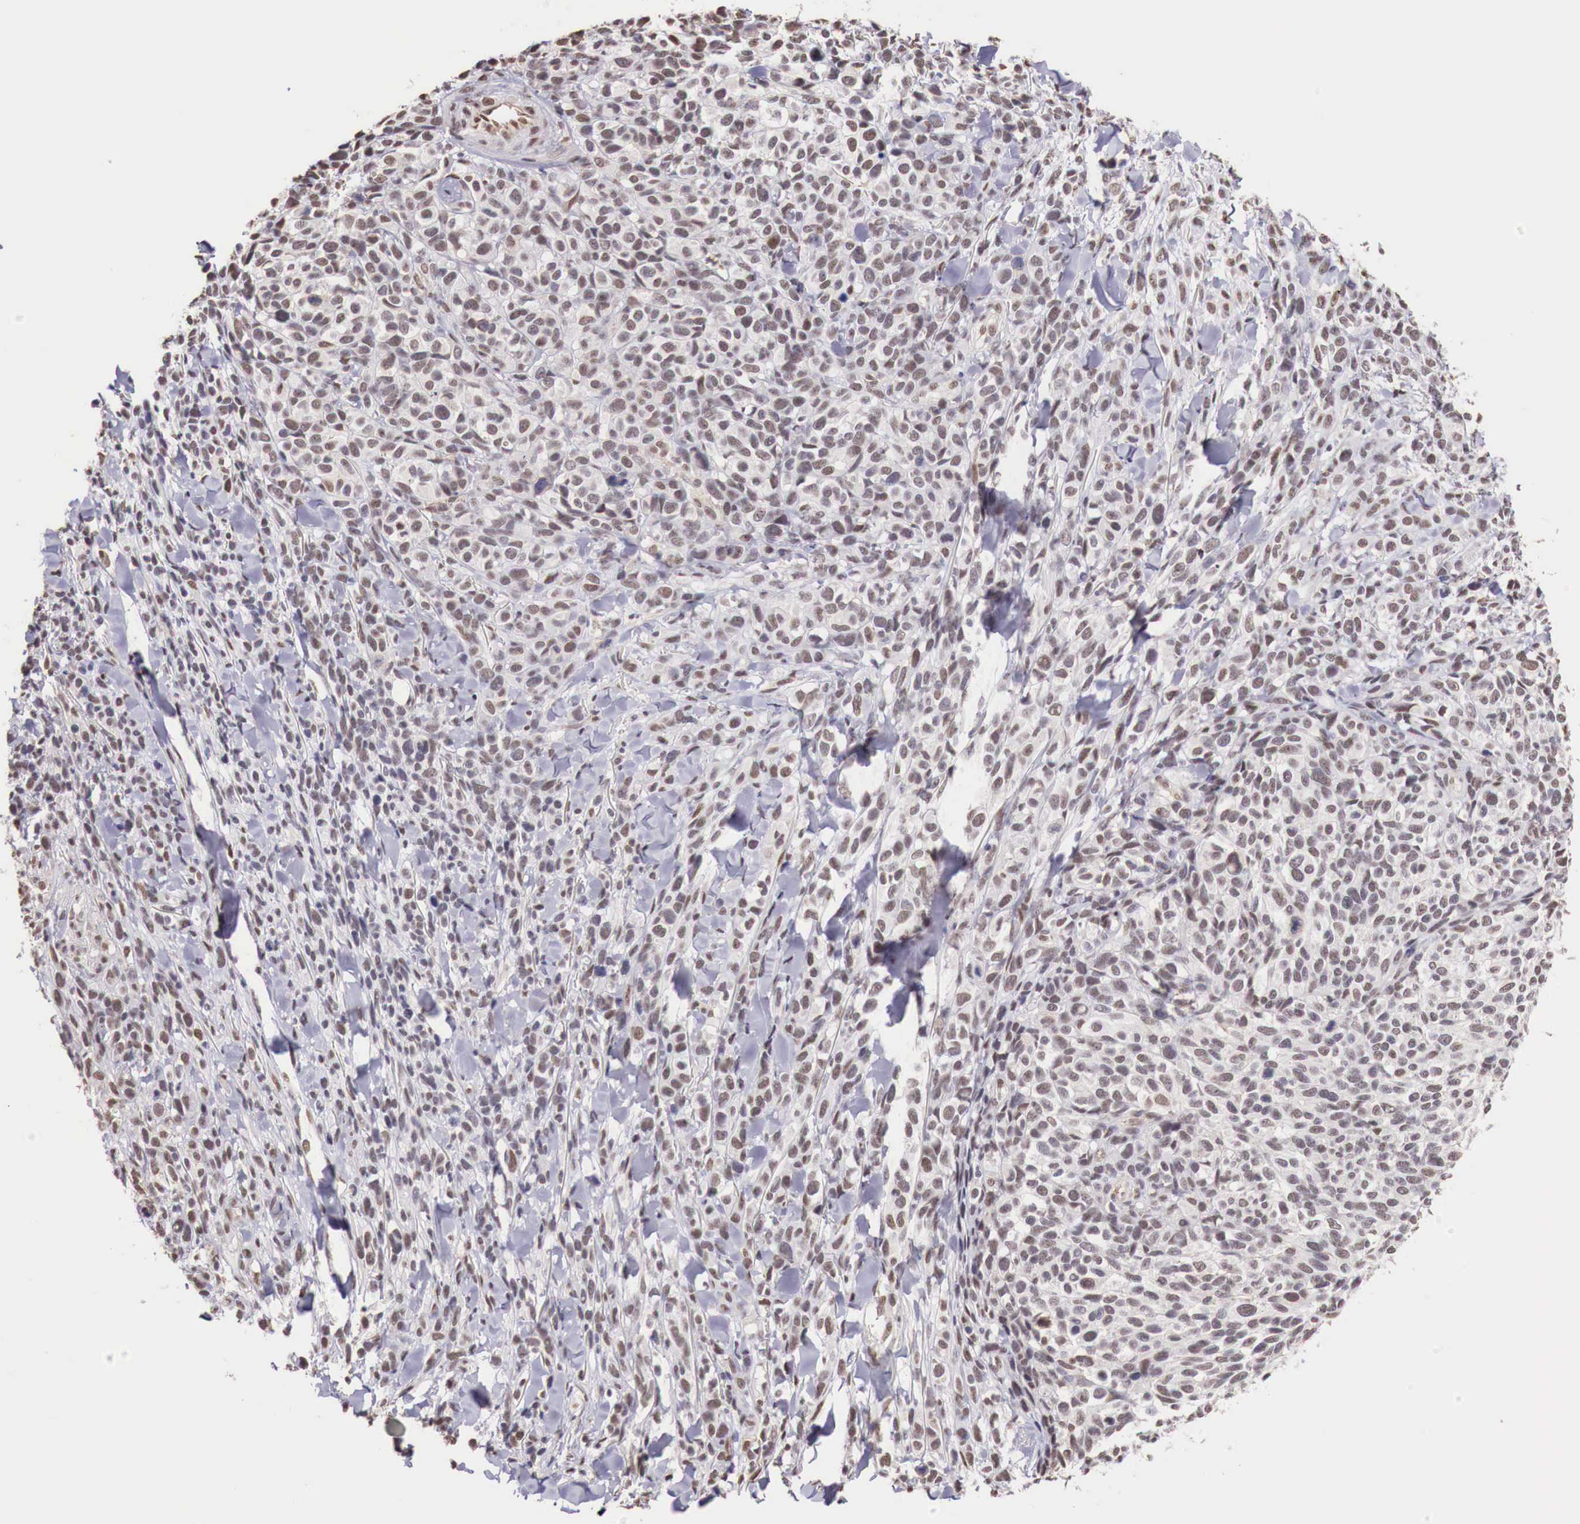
{"staining": {"intensity": "moderate", "quantity": ">75%", "location": "cytoplasmic/membranous,nuclear"}, "tissue": "melanoma", "cell_type": "Tumor cells", "image_type": "cancer", "snomed": [{"axis": "morphology", "description": "Malignant melanoma, NOS"}, {"axis": "topography", "description": "Skin"}], "caption": "Protein analysis of malignant melanoma tissue demonstrates moderate cytoplasmic/membranous and nuclear positivity in about >75% of tumor cells. The staining was performed using DAB (3,3'-diaminobenzidine), with brown indicating positive protein expression. Nuclei are stained blue with hematoxylin.", "gene": "FOXP2", "patient": {"sex": "female", "age": 85}}